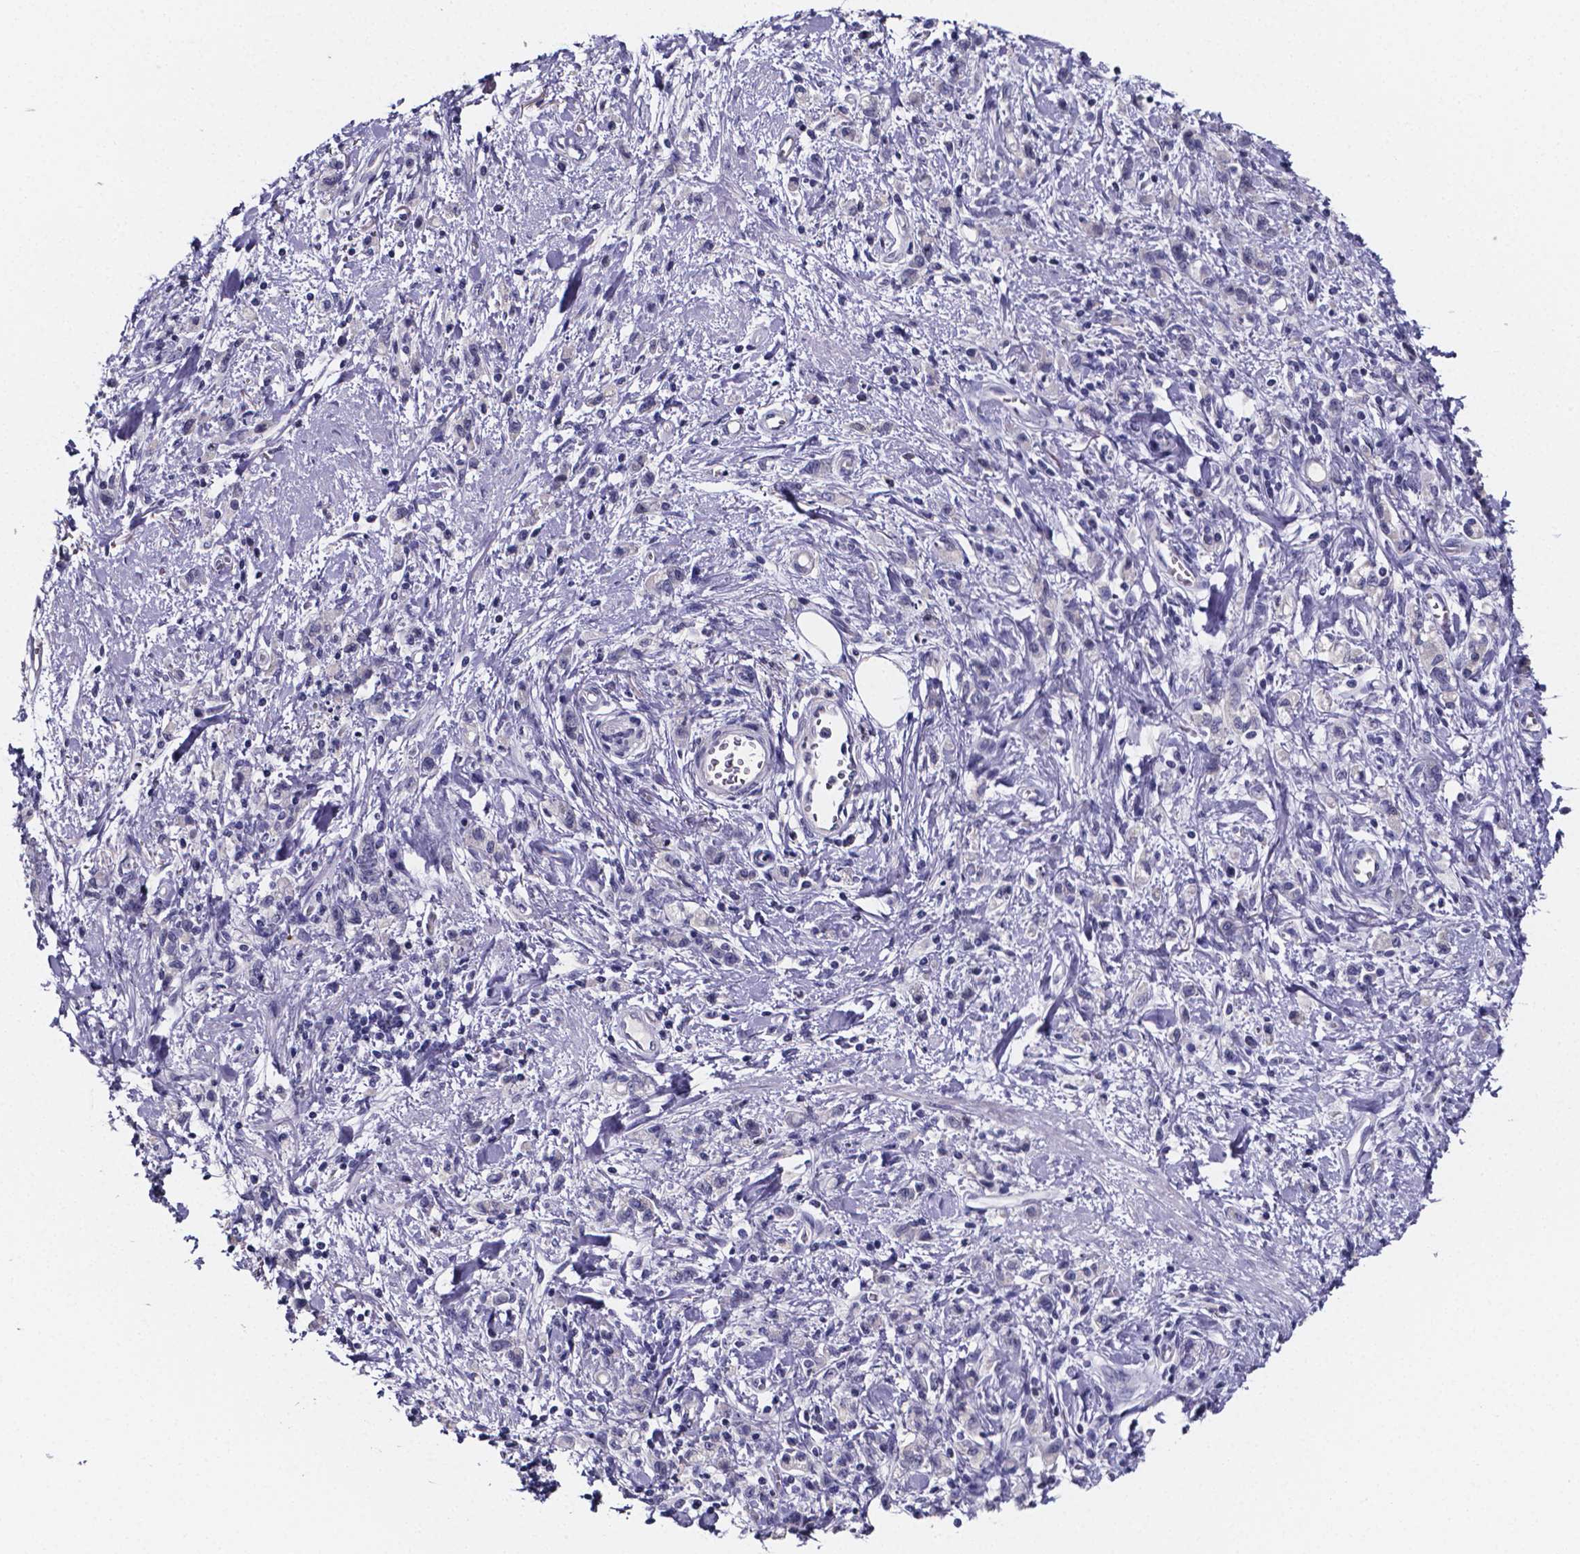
{"staining": {"intensity": "negative", "quantity": "none", "location": "none"}, "tissue": "stomach cancer", "cell_type": "Tumor cells", "image_type": "cancer", "snomed": [{"axis": "morphology", "description": "Adenocarcinoma, NOS"}, {"axis": "topography", "description": "Stomach"}], "caption": "Human stomach adenocarcinoma stained for a protein using immunohistochemistry (IHC) displays no expression in tumor cells.", "gene": "IZUMO1", "patient": {"sex": "male", "age": 77}}